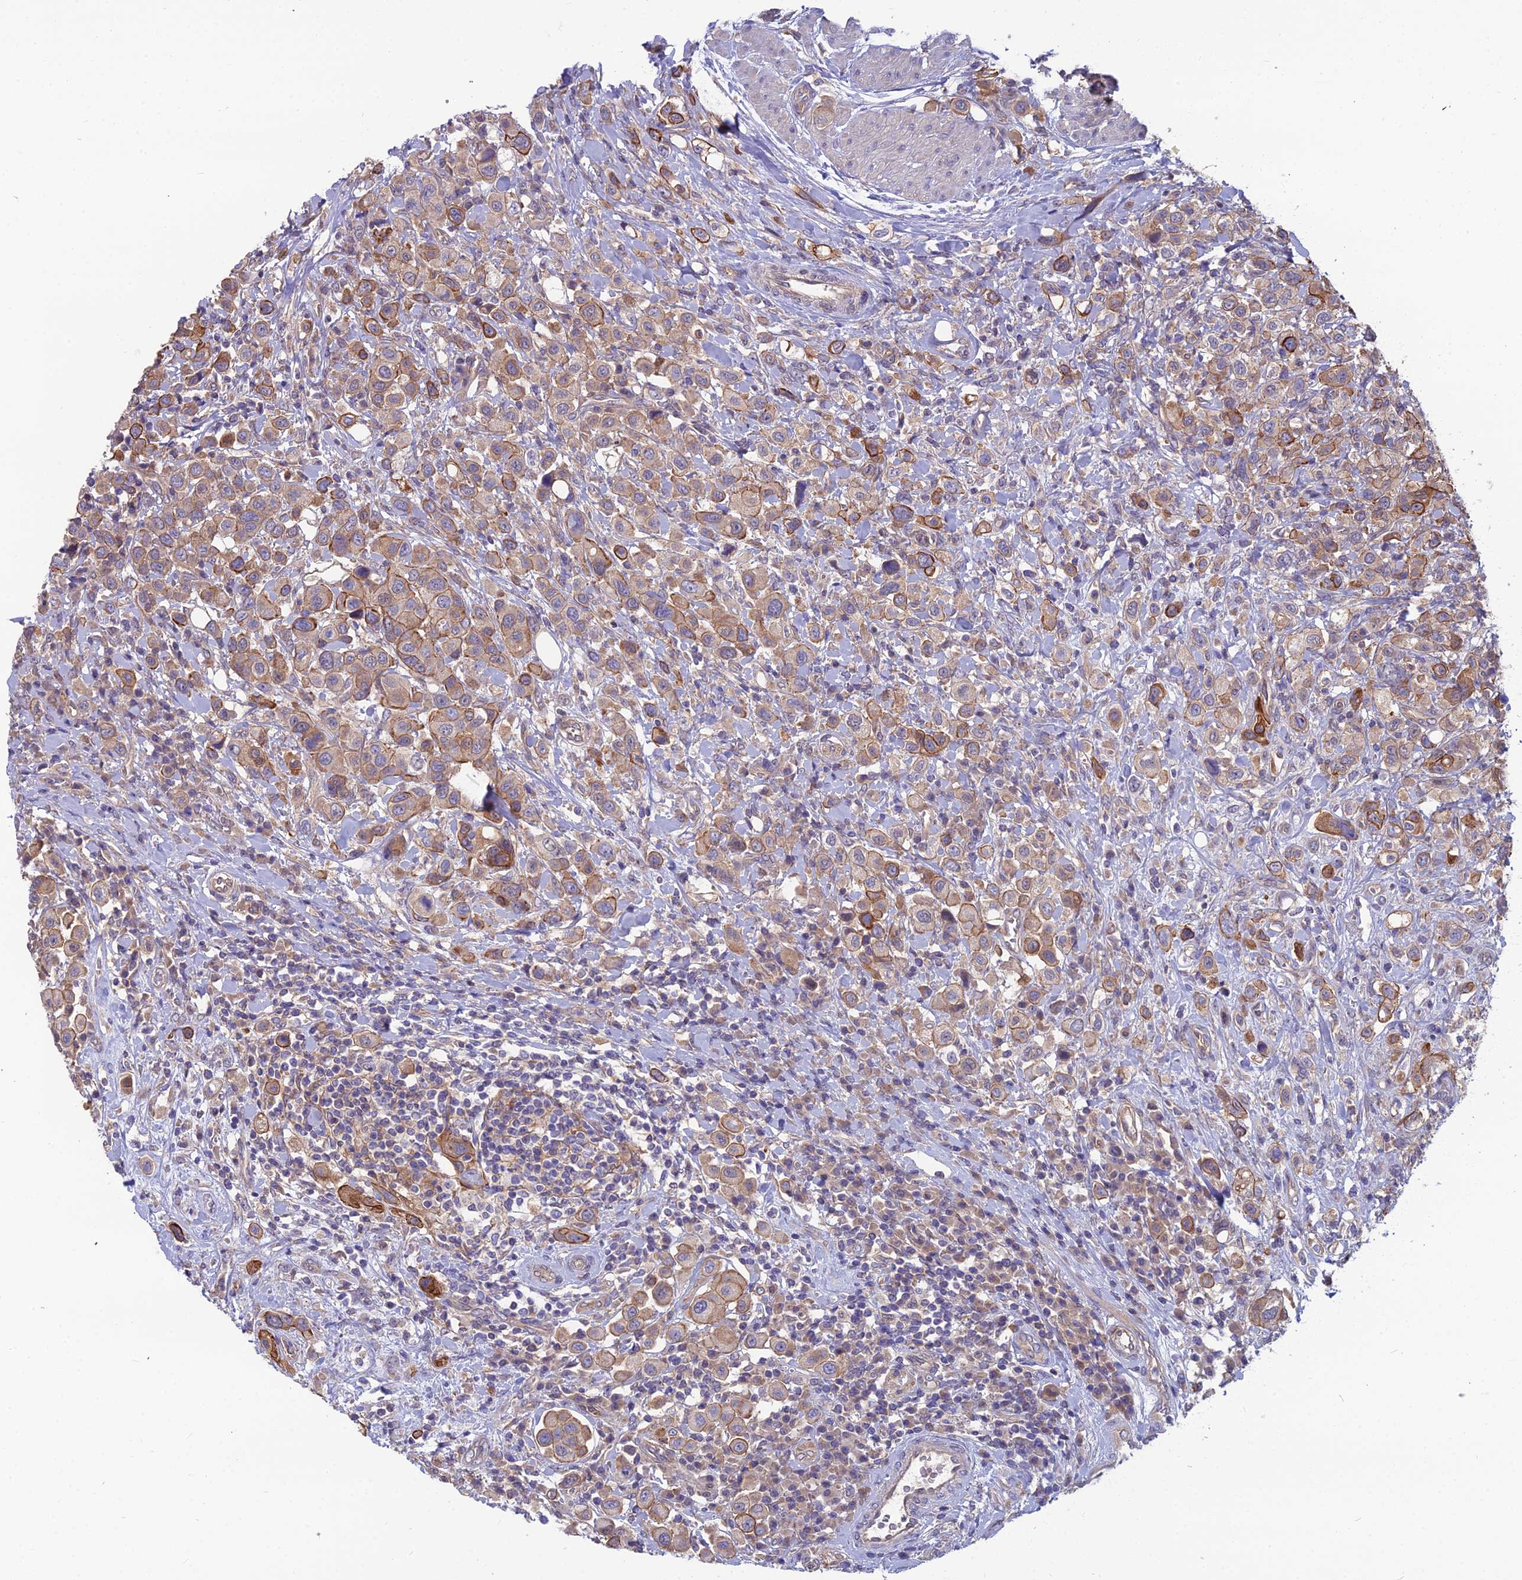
{"staining": {"intensity": "moderate", "quantity": "25%-75%", "location": "cytoplasmic/membranous"}, "tissue": "urothelial cancer", "cell_type": "Tumor cells", "image_type": "cancer", "snomed": [{"axis": "morphology", "description": "Urothelial carcinoma, High grade"}, {"axis": "topography", "description": "Urinary bladder"}], "caption": "There is medium levels of moderate cytoplasmic/membranous positivity in tumor cells of urothelial cancer, as demonstrated by immunohistochemical staining (brown color).", "gene": "MVD", "patient": {"sex": "male", "age": 50}}